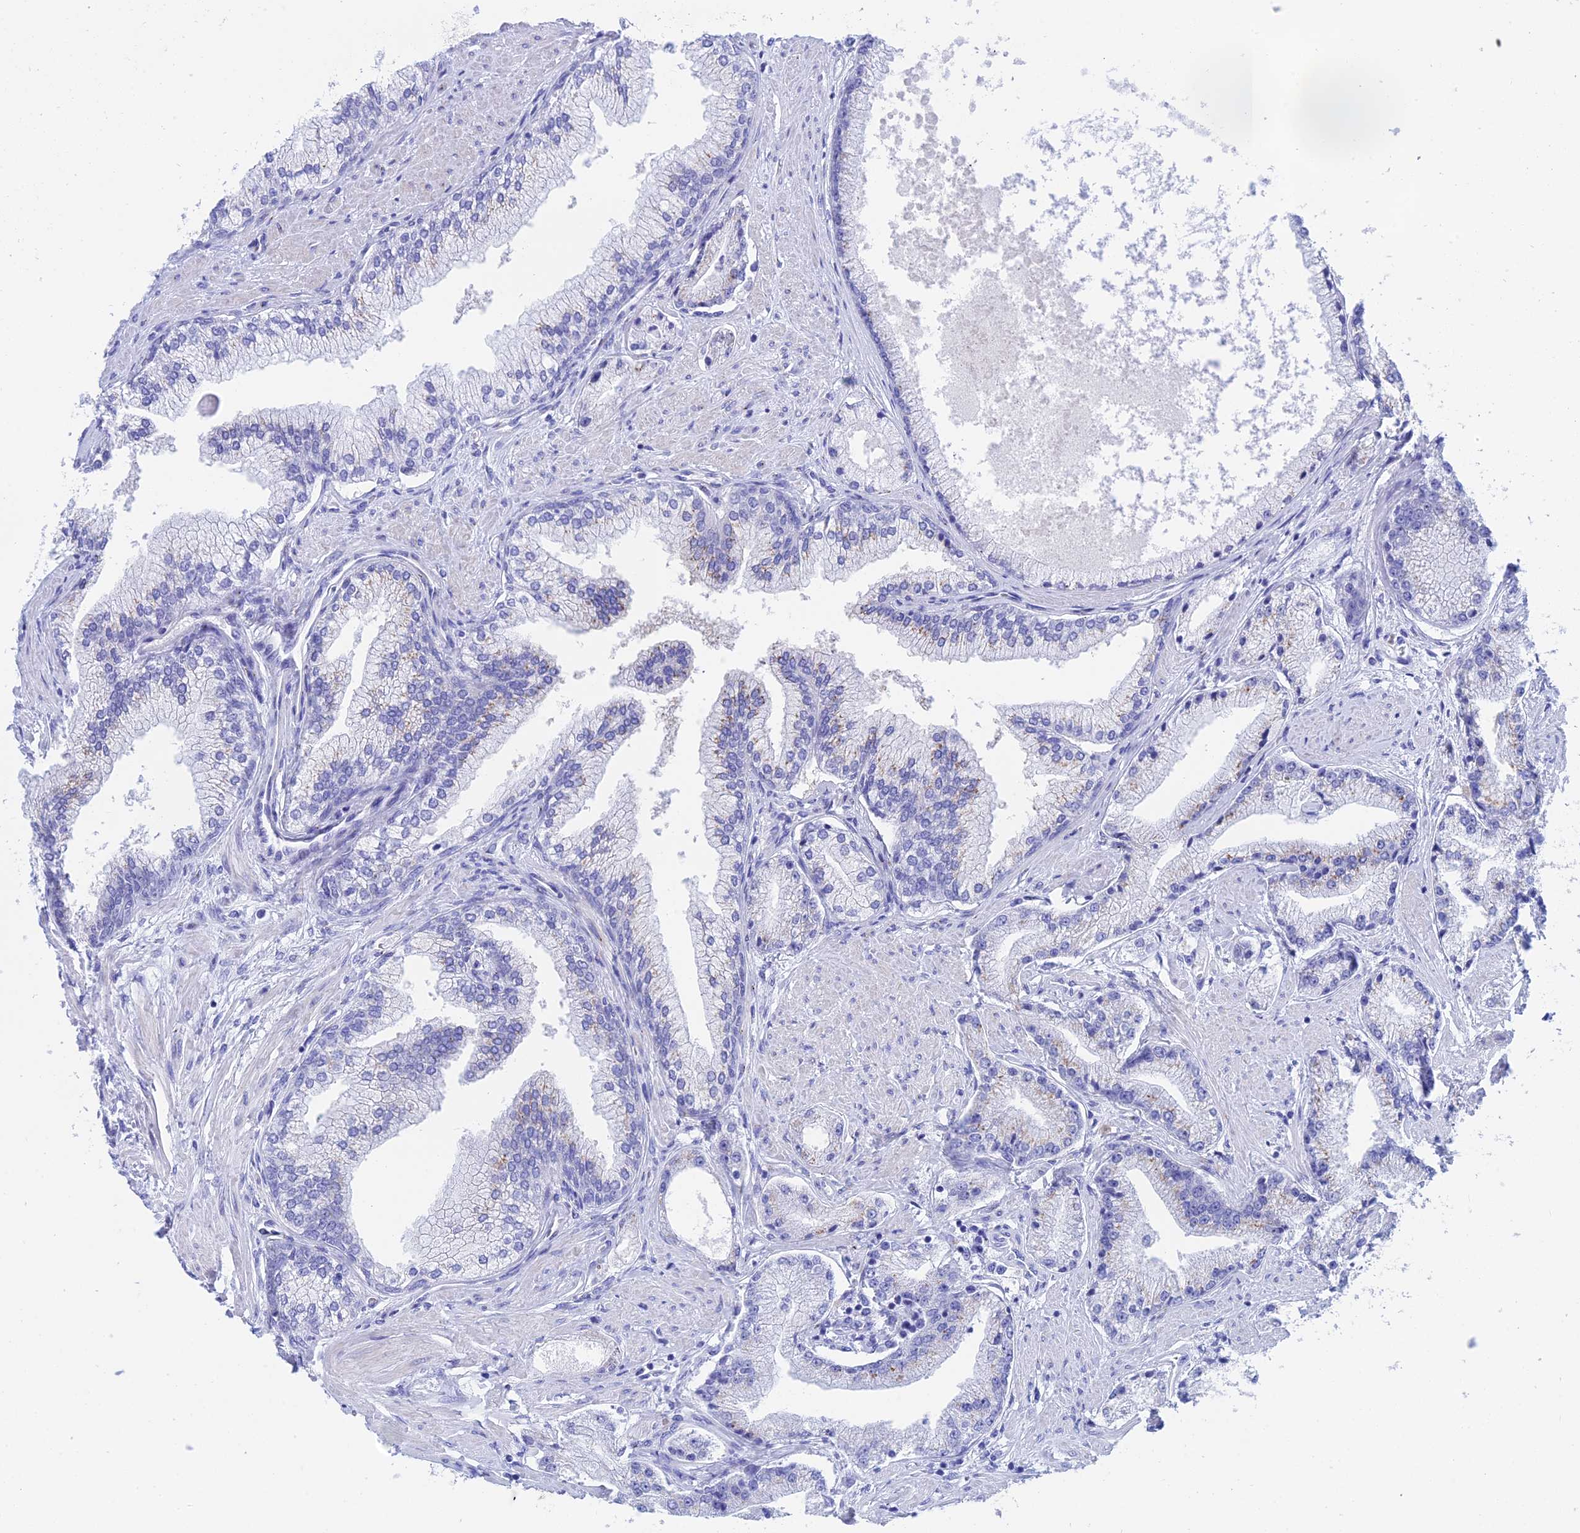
{"staining": {"intensity": "negative", "quantity": "none", "location": "none"}, "tissue": "prostate cancer", "cell_type": "Tumor cells", "image_type": "cancer", "snomed": [{"axis": "morphology", "description": "Adenocarcinoma, High grade"}, {"axis": "topography", "description": "Prostate"}], "caption": "Immunohistochemical staining of human prostate high-grade adenocarcinoma displays no significant staining in tumor cells. (DAB (3,3'-diaminobenzidine) immunohistochemistry, high magnification).", "gene": "ERICH4", "patient": {"sex": "male", "age": 67}}